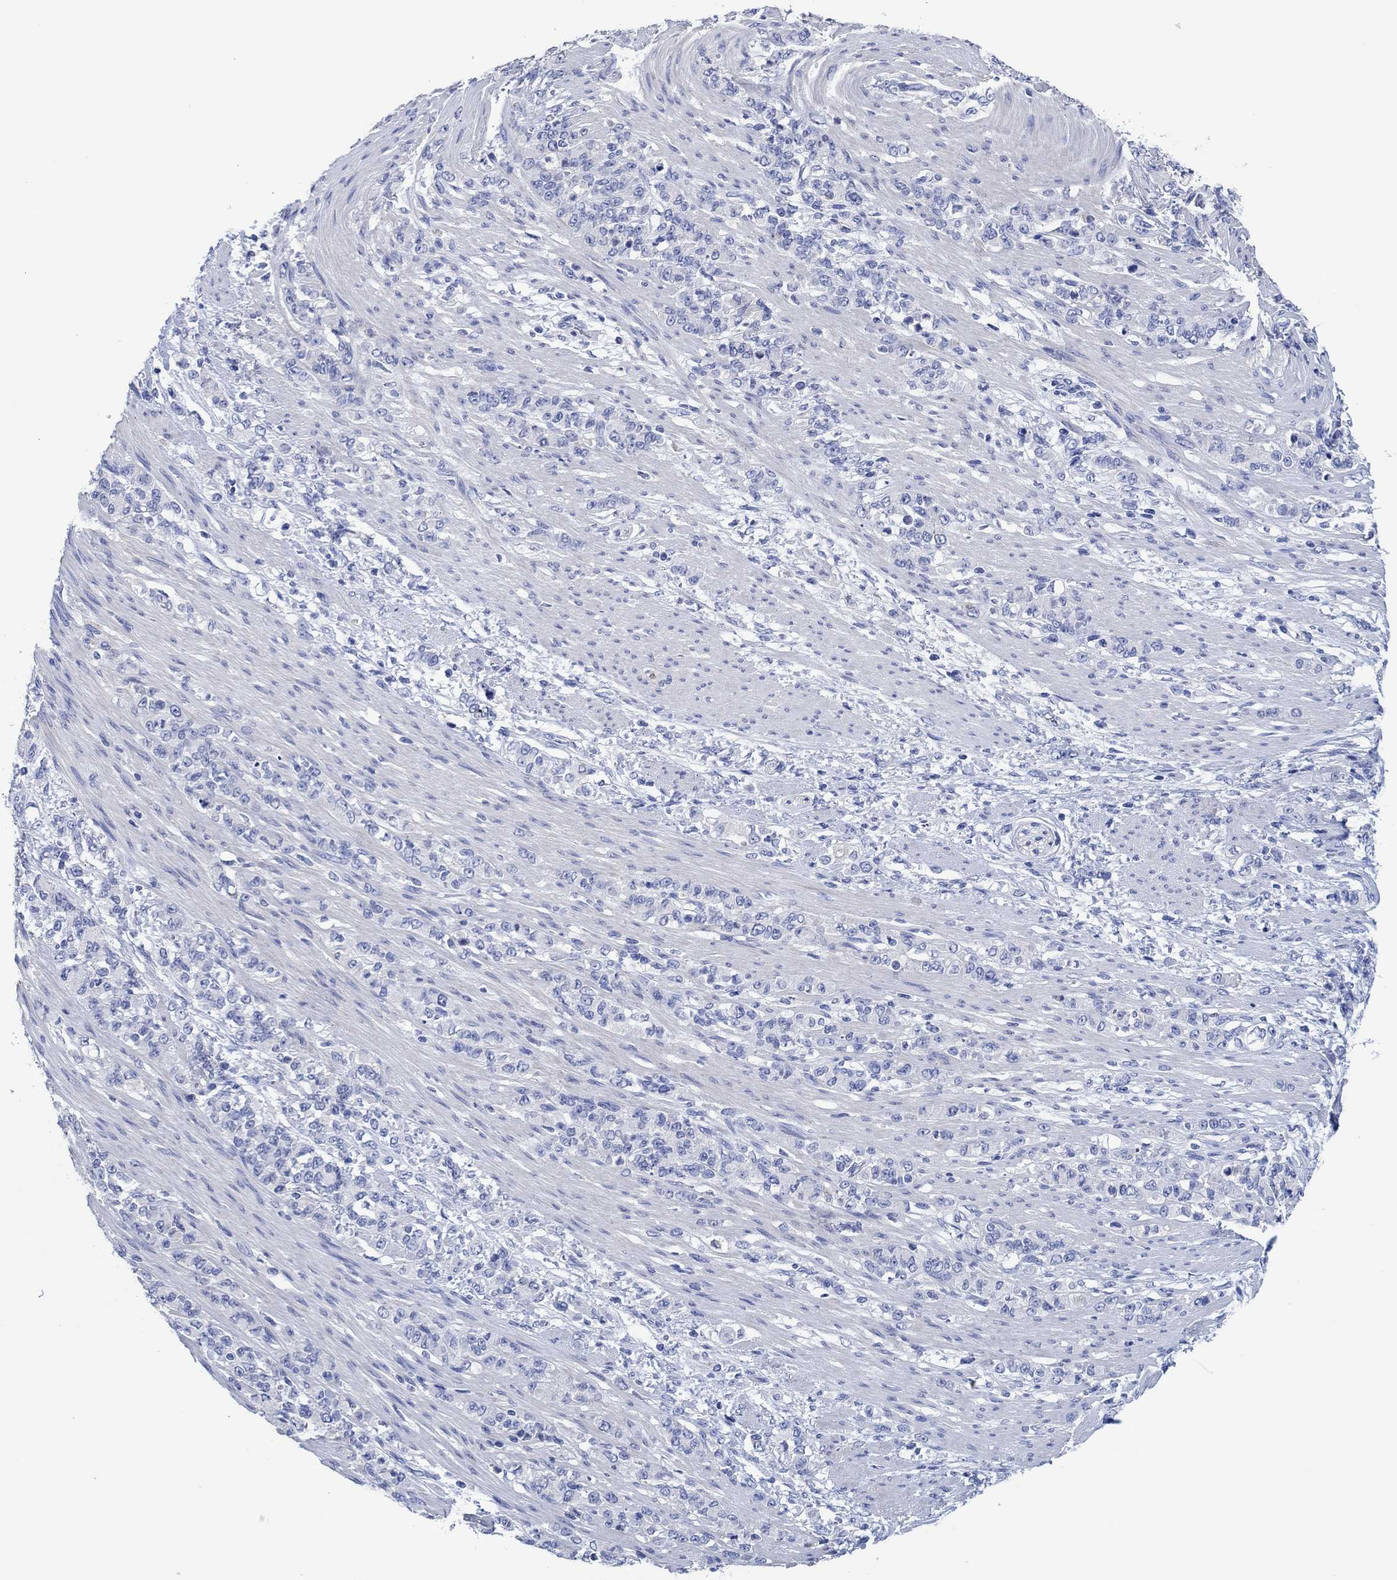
{"staining": {"intensity": "negative", "quantity": "none", "location": "none"}, "tissue": "stomach cancer", "cell_type": "Tumor cells", "image_type": "cancer", "snomed": [{"axis": "morphology", "description": "Normal tissue, NOS"}, {"axis": "morphology", "description": "Adenocarcinoma, NOS"}, {"axis": "topography", "description": "Stomach"}], "caption": "Protein analysis of stomach cancer demonstrates no significant staining in tumor cells. (DAB immunohistochemistry, high magnification).", "gene": "CPNE6", "patient": {"sex": "female", "age": 79}}